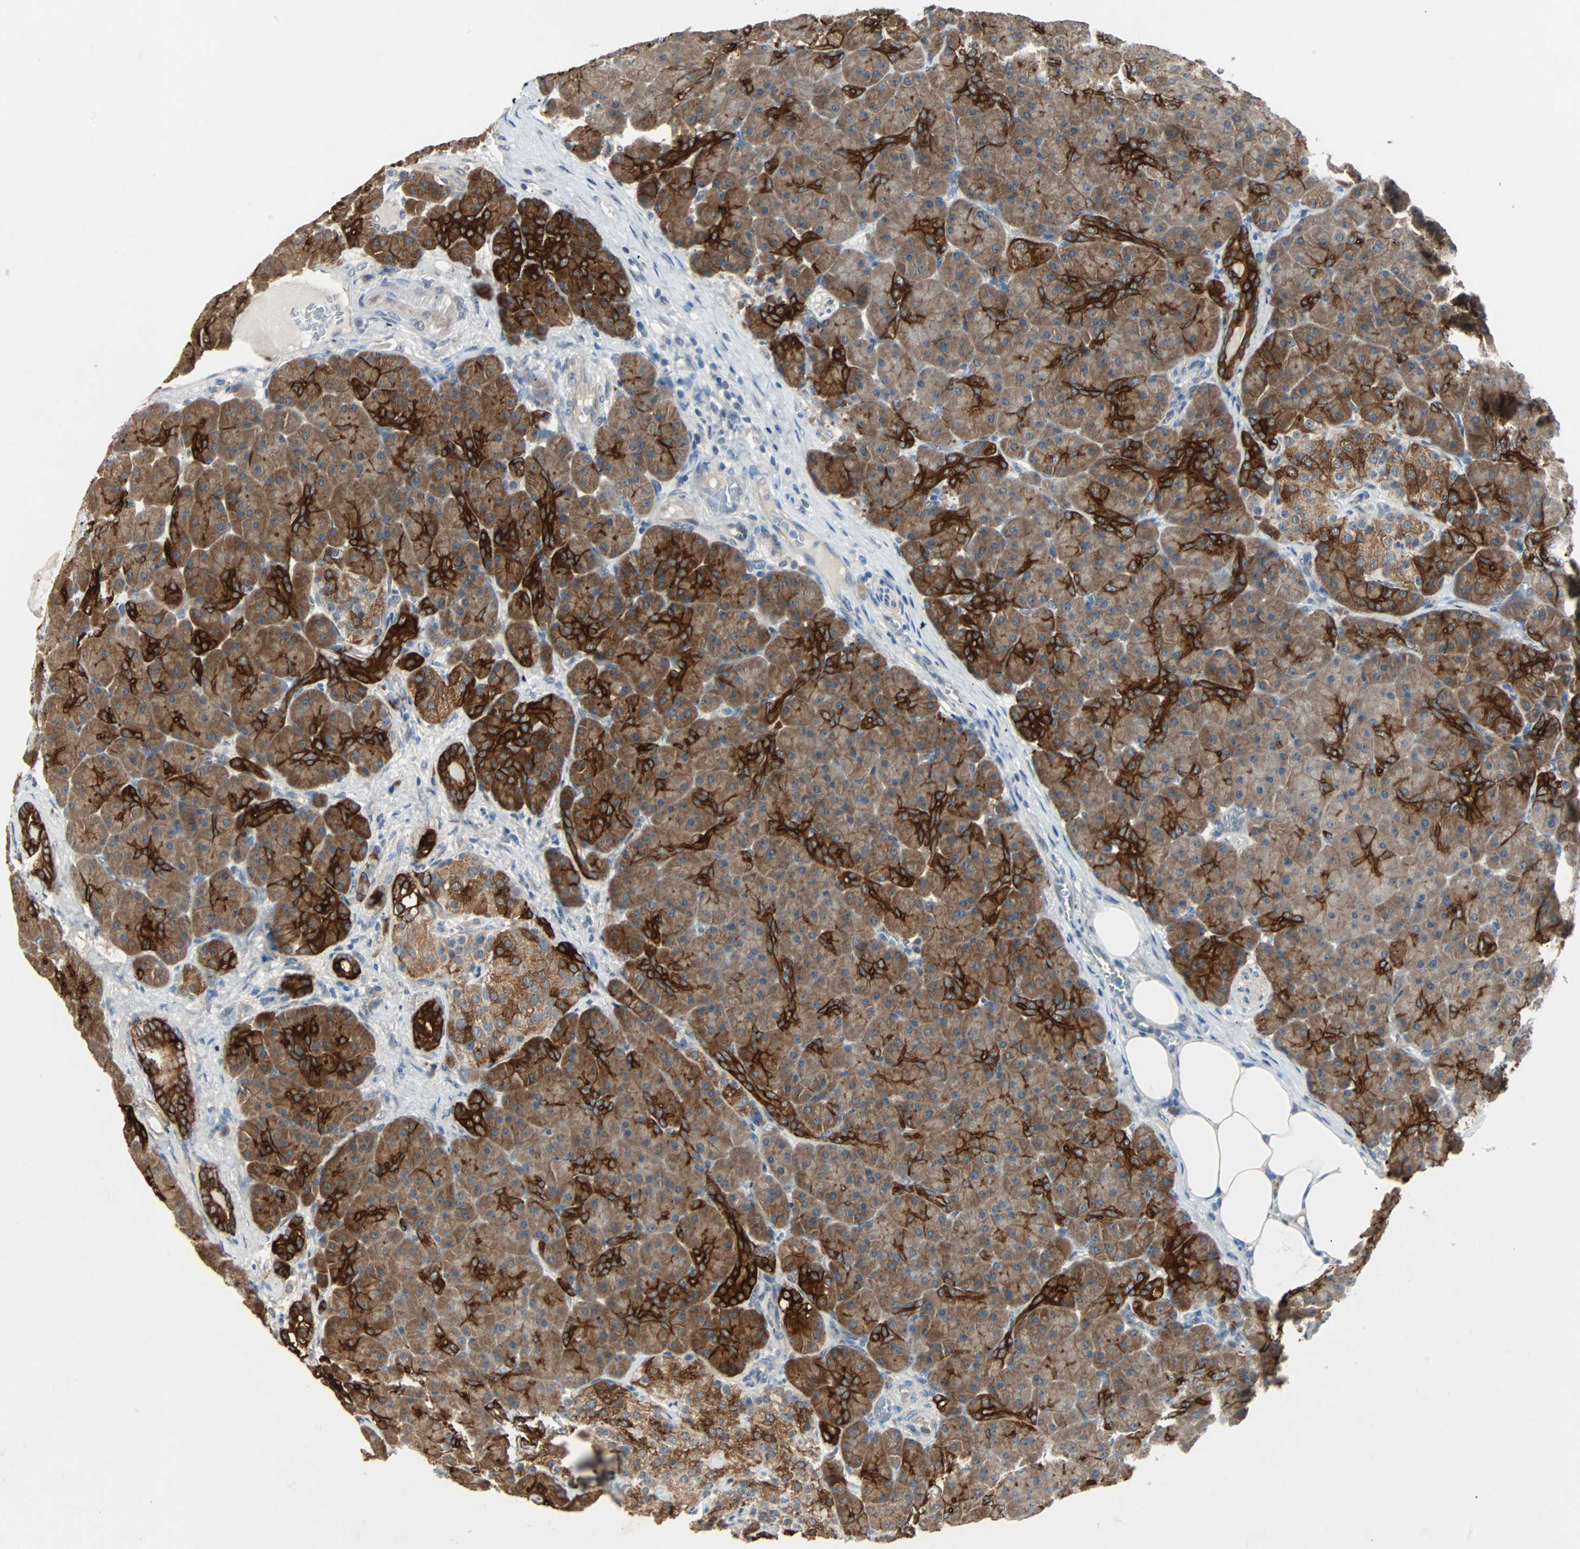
{"staining": {"intensity": "strong", "quantity": ">75%", "location": "cytoplasmic/membranous"}, "tissue": "pancreas", "cell_type": "Exocrine glandular cells", "image_type": "normal", "snomed": [{"axis": "morphology", "description": "Normal tissue, NOS"}, {"axis": "topography", "description": "Pancreas"}], "caption": "Protein staining shows strong cytoplasmic/membranous expression in about >75% of exocrine glandular cells in normal pancreas. The staining was performed using DAB to visualize the protein expression in brown, while the nuclei were stained in blue with hematoxylin (Magnification: 20x).", "gene": "CMC2", "patient": {"sex": "male", "age": 66}}